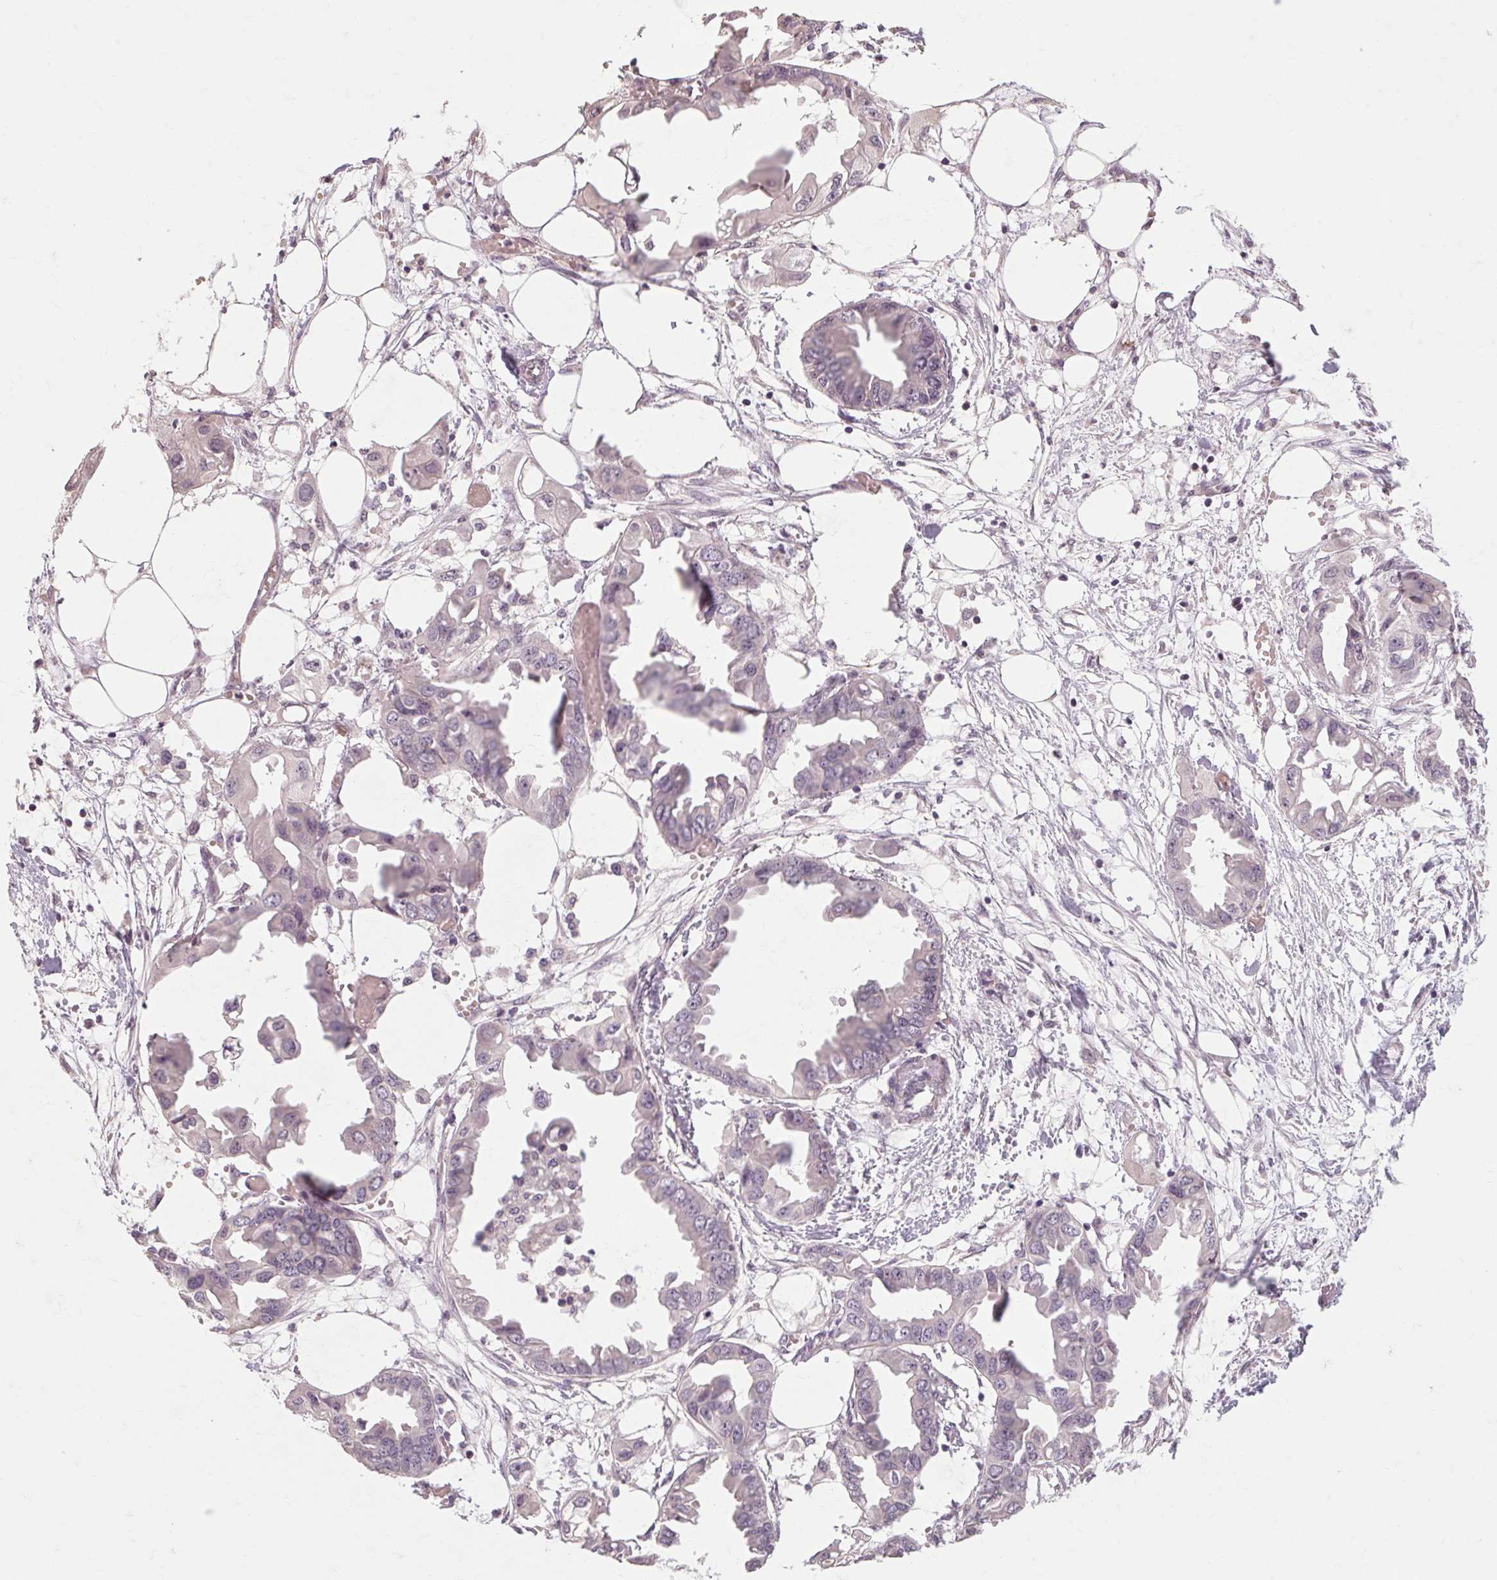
{"staining": {"intensity": "negative", "quantity": "none", "location": "none"}, "tissue": "endometrial cancer", "cell_type": "Tumor cells", "image_type": "cancer", "snomed": [{"axis": "morphology", "description": "Adenocarcinoma, NOS"}, {"axis": "morphology", "description": "Adenocarcinoma, metastatic, NOS"}, {"axis": "topography", "description": "Adipose tissue"}, {"axis": "topography", "description": "Endometrium"}], "caption": "Tumor cells are negative for protein expression in human endometrial cancer (adenocarcinoma). (Stains: DAB immunohistochemistry (IHC) with hematoxylin counter stain, Microscopy: brightfield microscopy at high magnification).", "gene": "POMC", "patient": {"sex": "female", "age": 67}}